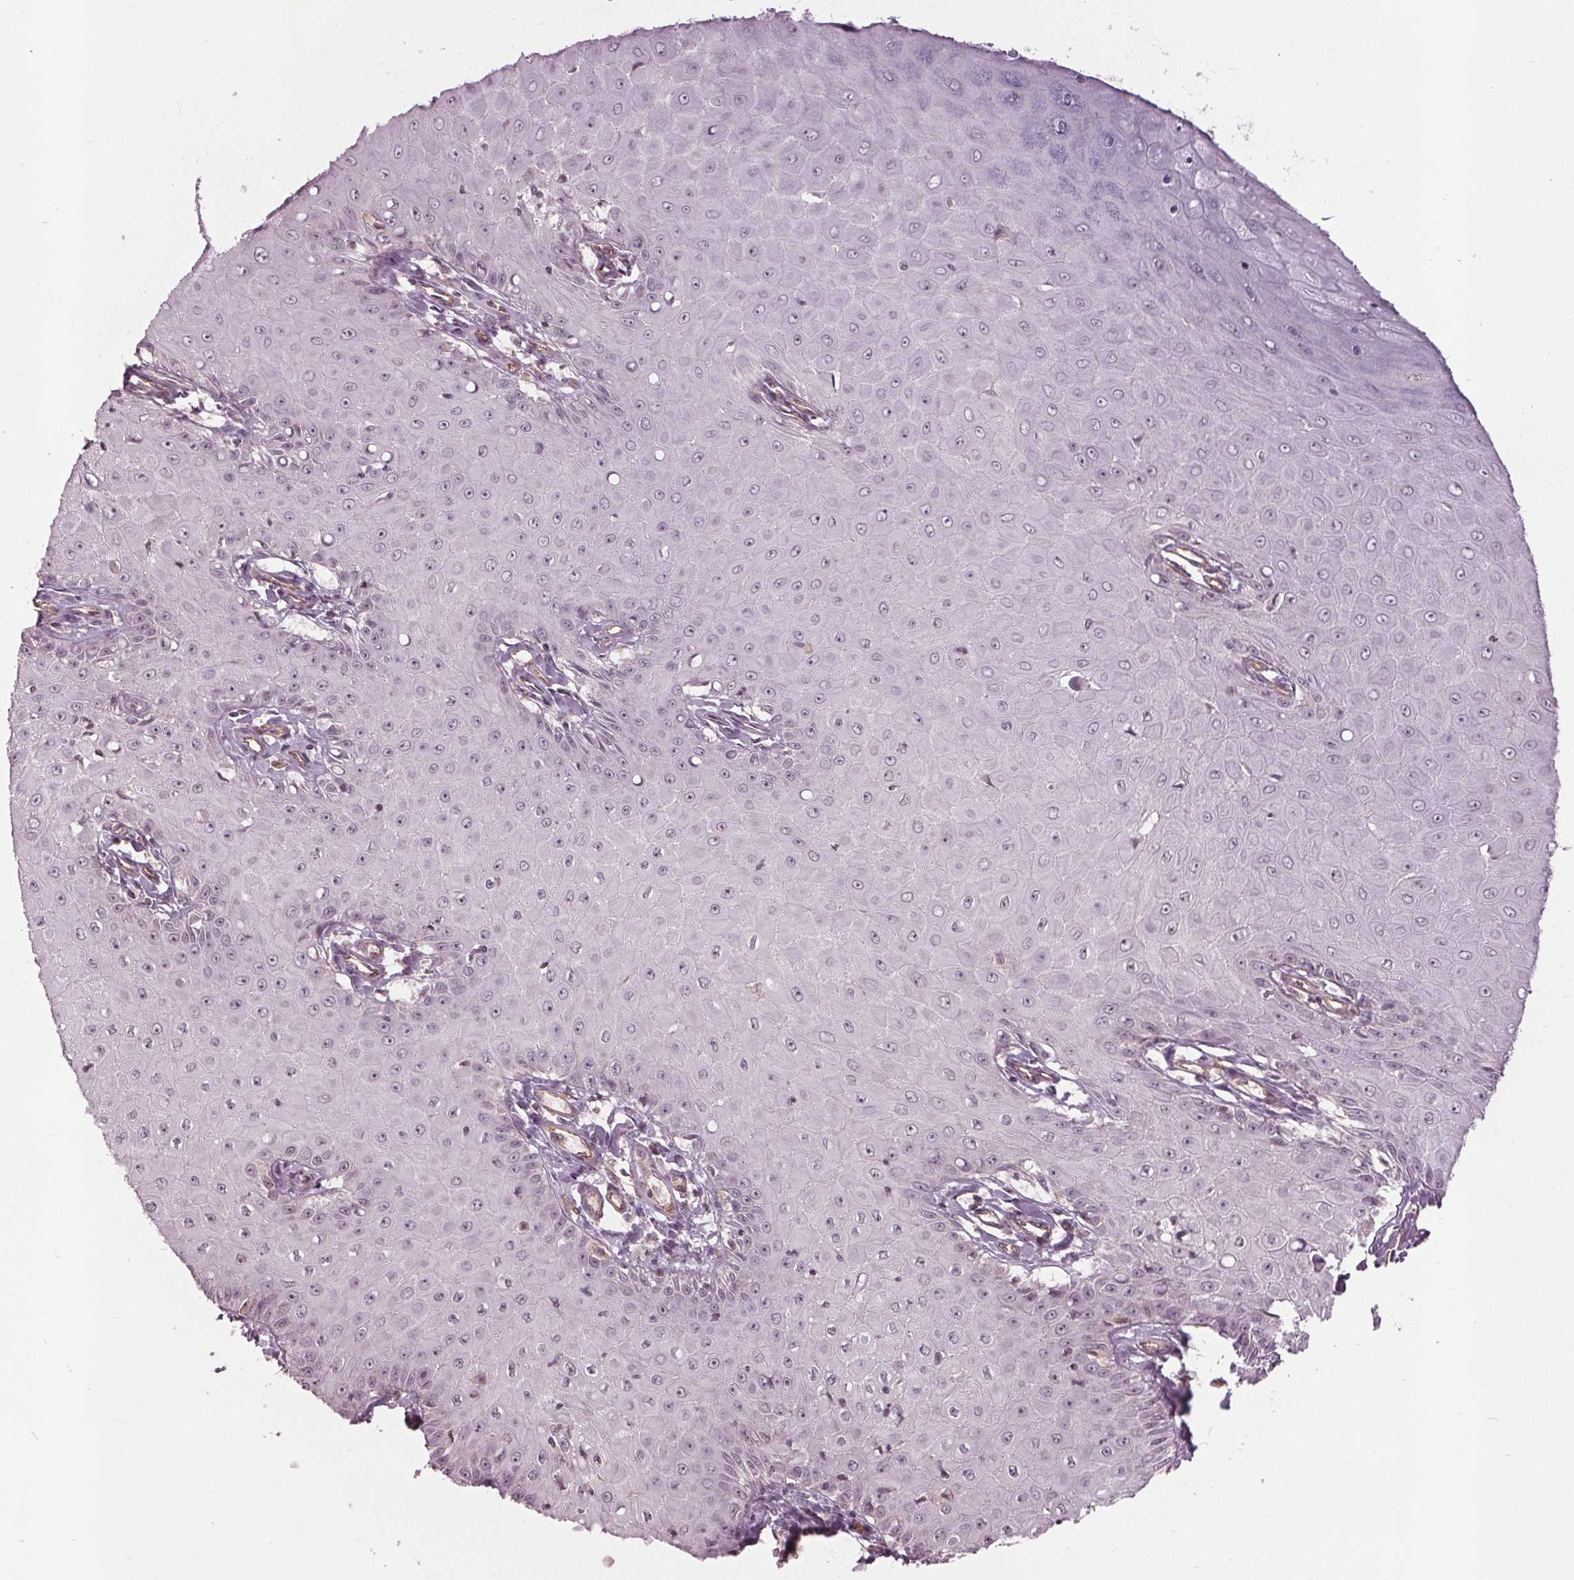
{"staining": {"intensity": "negative", "quantity": "none", "location": "none"}, "tissue": "skin cancer", "cell_type": "Tumor cells", "image_type": "cancer", "snomed": [{"axis": "morphology", "description": "Squamous cell carcinoma, NOS"}, {"axis": "topography", "description": "Skin"}], "caption": "Tumor cells are negative for brown protein staining in squamous cell carcinoma (skin).", "gene": "BTBD1", "patient": {"sex": "male", "age": 70}}